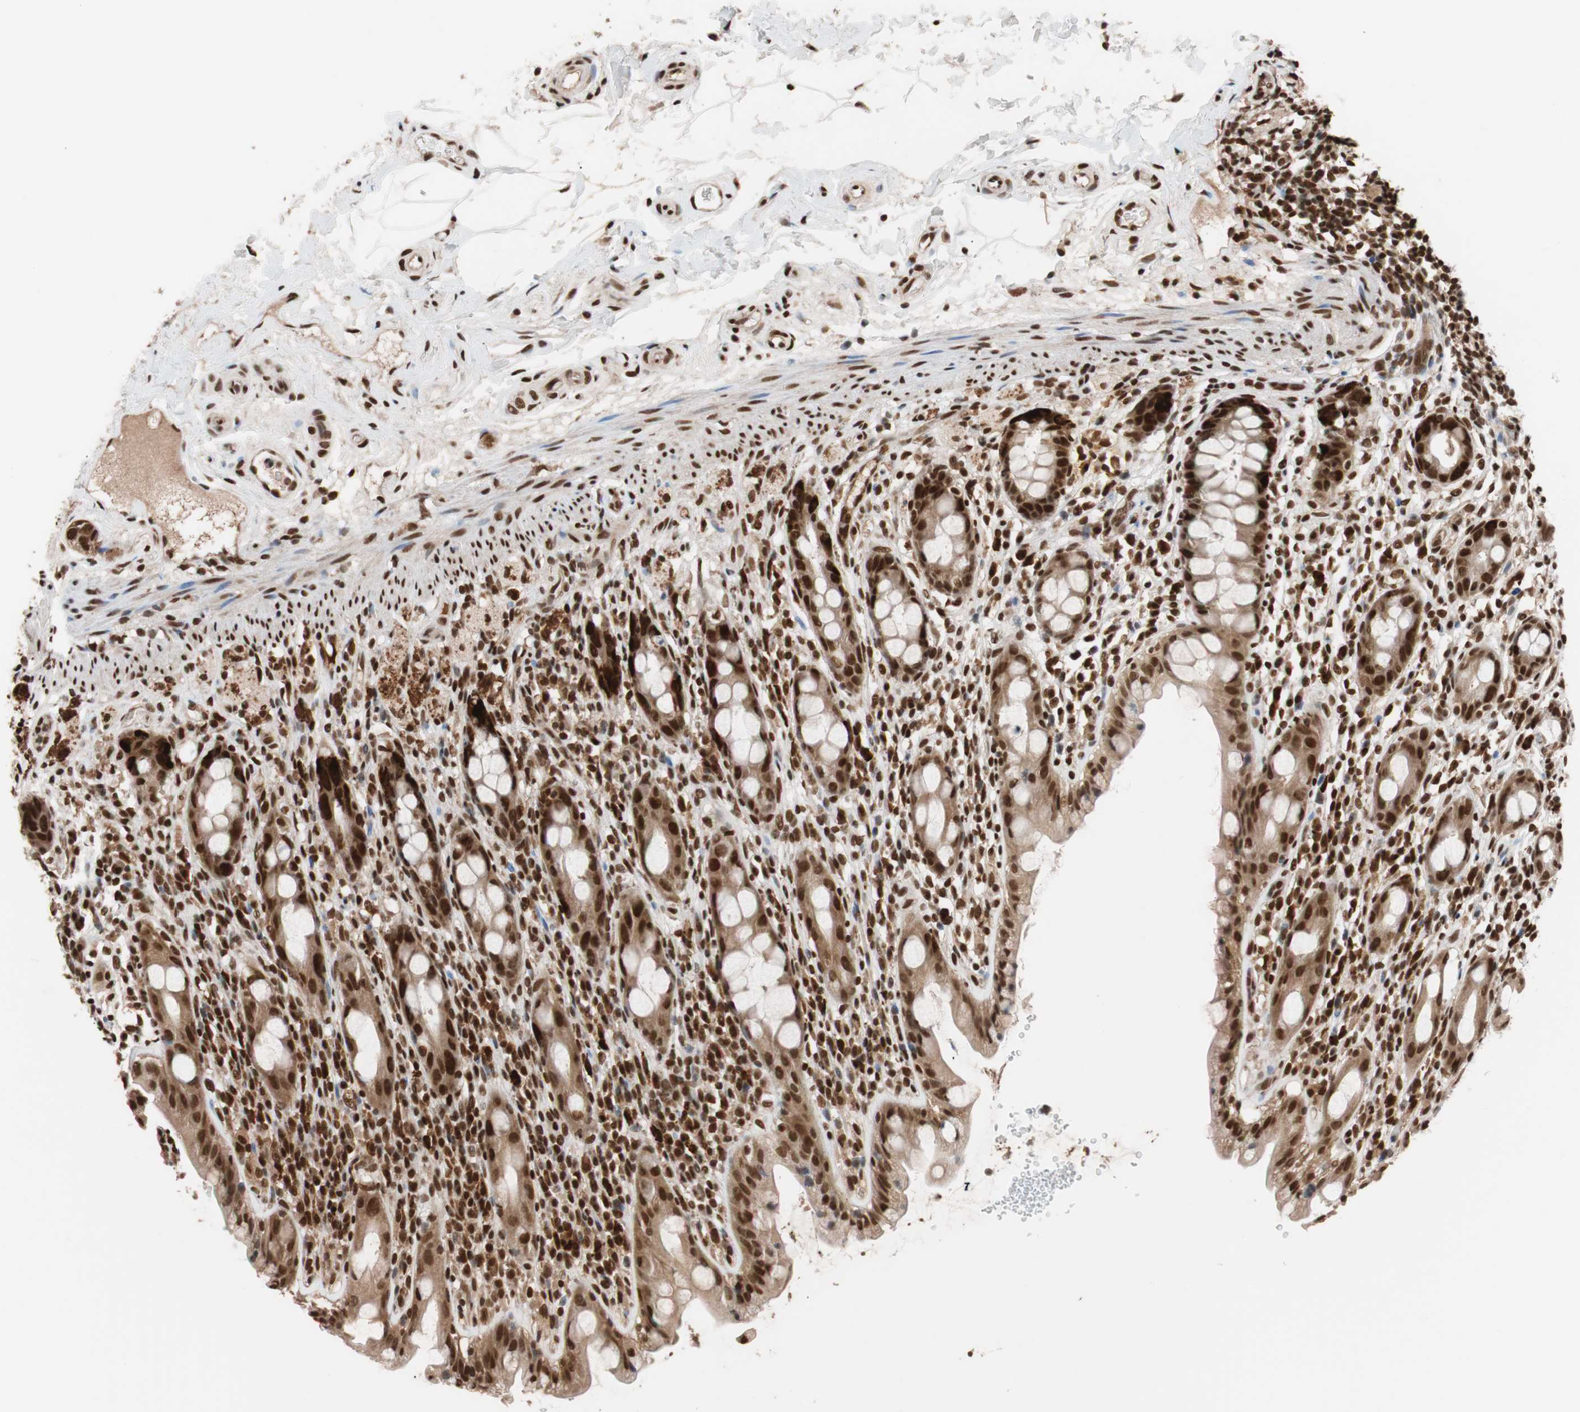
{"staining": {"intensity": "strong", "quantity": ">75%", "location": "nuclear"}, "tissue": "rectum", "cell_type": "Glandular cells", "image_type": "normal", "snomed": [{"axis": "morphology", "description": "Normal tissue, NOS"}, {"axis": "topography", "description": "Rectum"}], "caption": "IHC histopathology image of benign human rectum stained for a protein (brown), which reveals high levels of strong nuclear expression in approximately >75% of glandular cells.", "gene": "CHAMP1", "patient": {"sex": "male", "age": 44}}